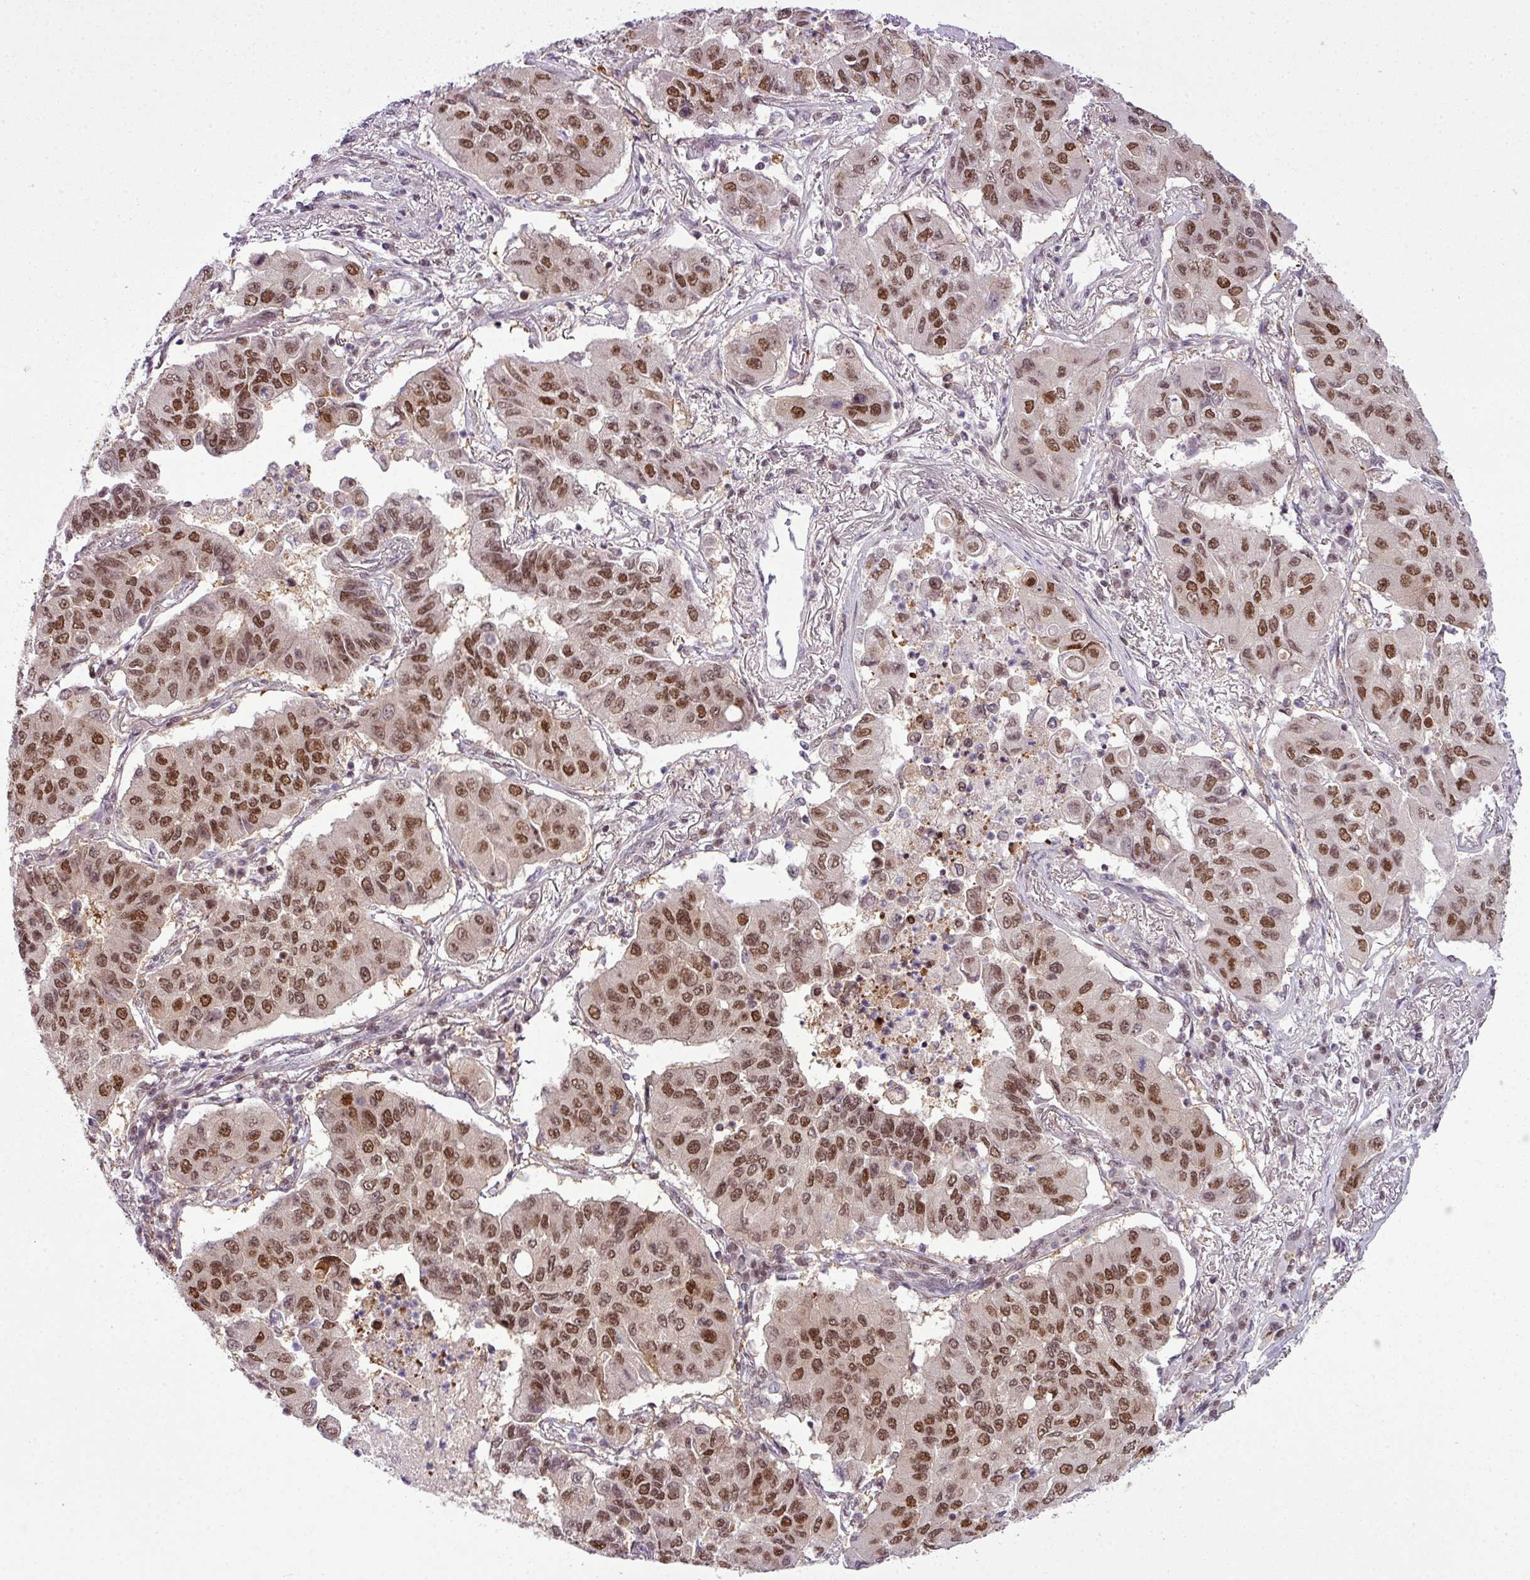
{"staining": {"intensity": "moderate", "quantity": ">75%", "location": "nuclear"}, "tissue": "lung cancer", "cell_type": "Tumor cells", "image_type": "cancer", "snomed": [{"axis": "morphology", "description": "Squamous cell carcinoma, NOS"}, {"axis": "topography", "description": "Lung"}], "caption": "Moderate nuclear positivity is identified in approximately >75% of tumor cells in lung cancer (squamous cell carcinoma).", "gene": "ARL6IP4", "patient": {"sex": "male", "age": 74}}